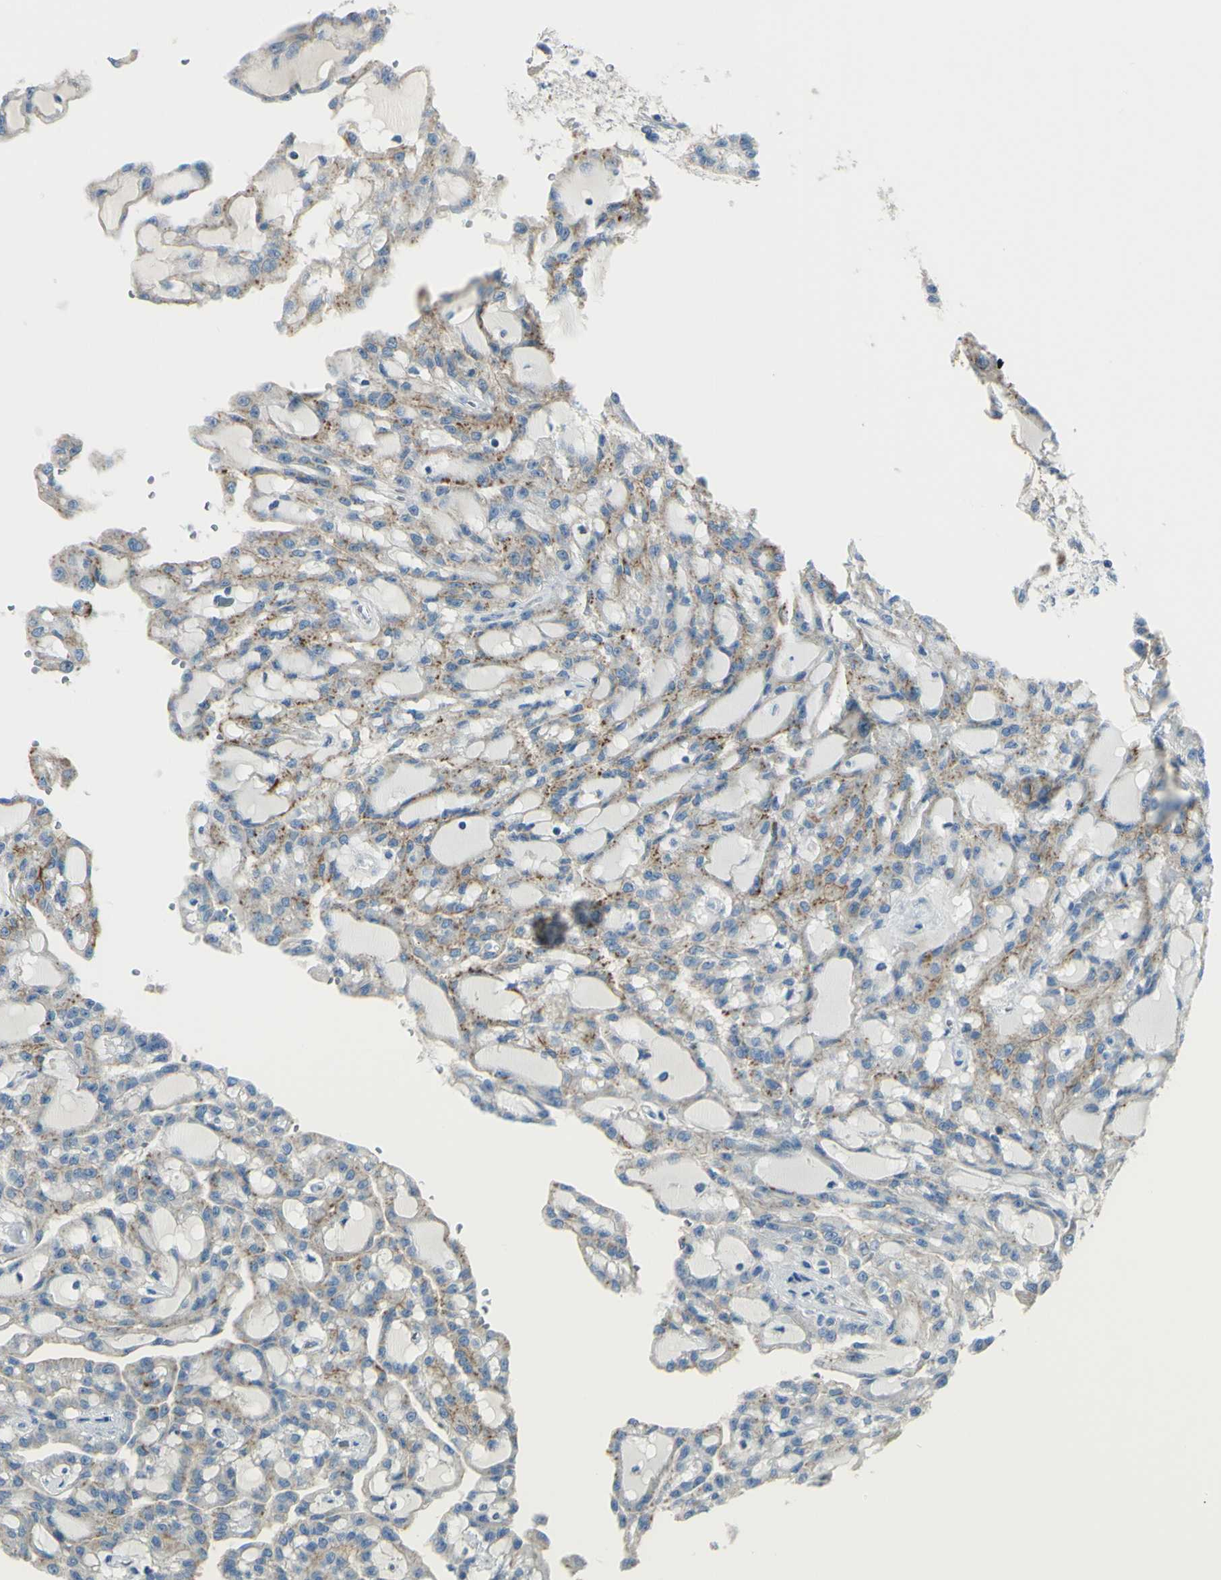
{"staining": {"intensity": "moderate", "quantity": "25%-75%", "location": "cytoplasmic/membranous"}, "tissue": "renal cancer", "cell_type": "Tumor cells", "image_type": "cancer", "snomed": [{"axis": "morphology", "description": "Adenocarcinoma, NOS"}, {"axis": "topography", "description": "Kidney"}], "caption": "Tumor cells reveal moderate cytoplasmic/membranous expression in approximately 25%-75% of cells in renal cancer.", "gene": "ZNF557", "patient": {"sex": "male", "age": 63}}